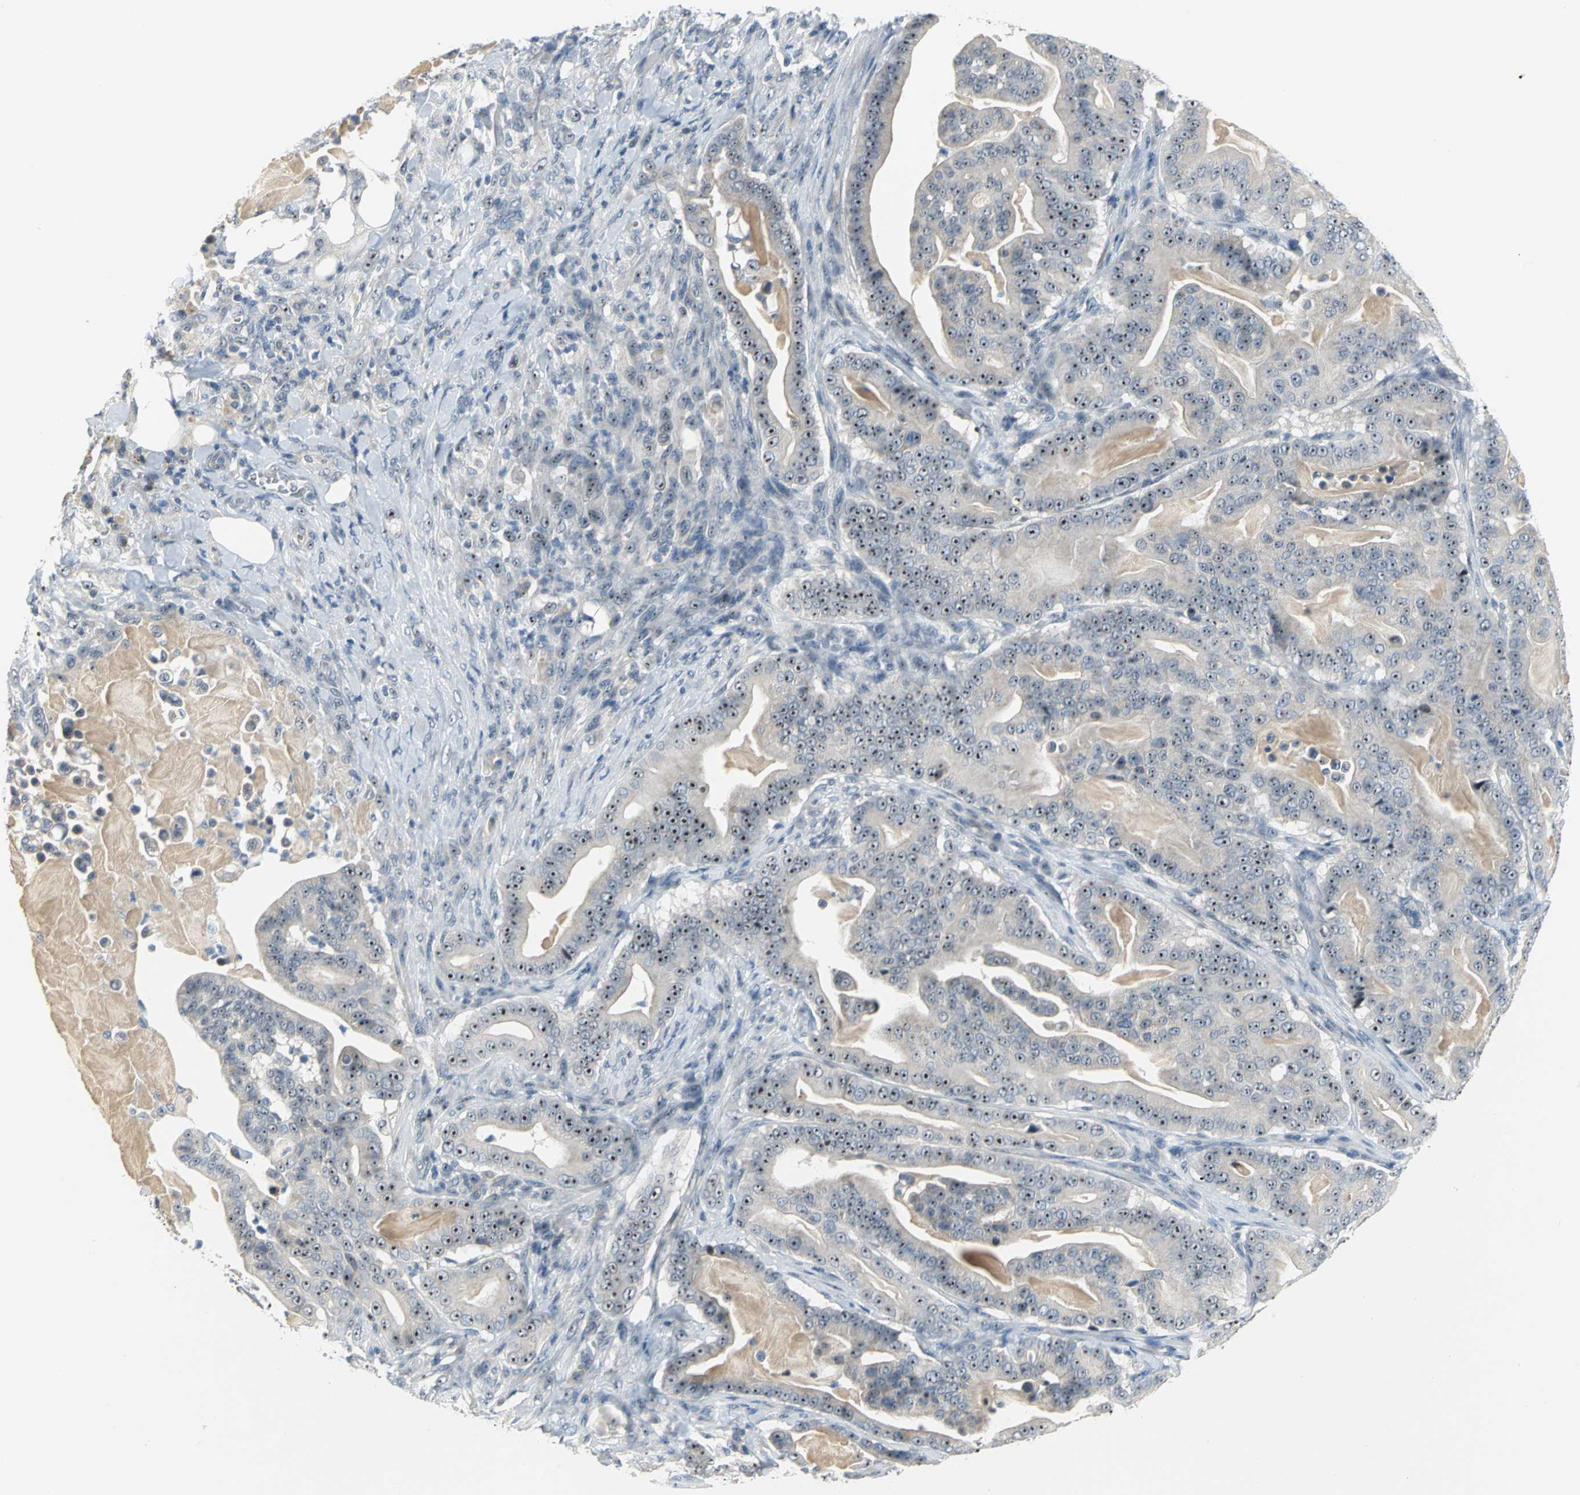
{"staining": {"intensity": "strong", "quantity": ">75%", "location": "nuclear"}, "tissue": "pancreatic cancer", "cell_type": "Tumor cells", "image_type": "cancer", "snomed": [{"axis": "morphology", "description": "Adenocarcinoma, NOS"}, {"axis": "topography", "description": "Pancreas"}], "caption": "Immunohistochemical staining of human pancreatic cancer (adenocarcinoma) displays strong nuclear protein positivity in approximately >75% of tumor cells.", "gene": "MYBBP1A", "patient": {"sex": "male", "age": 63}}